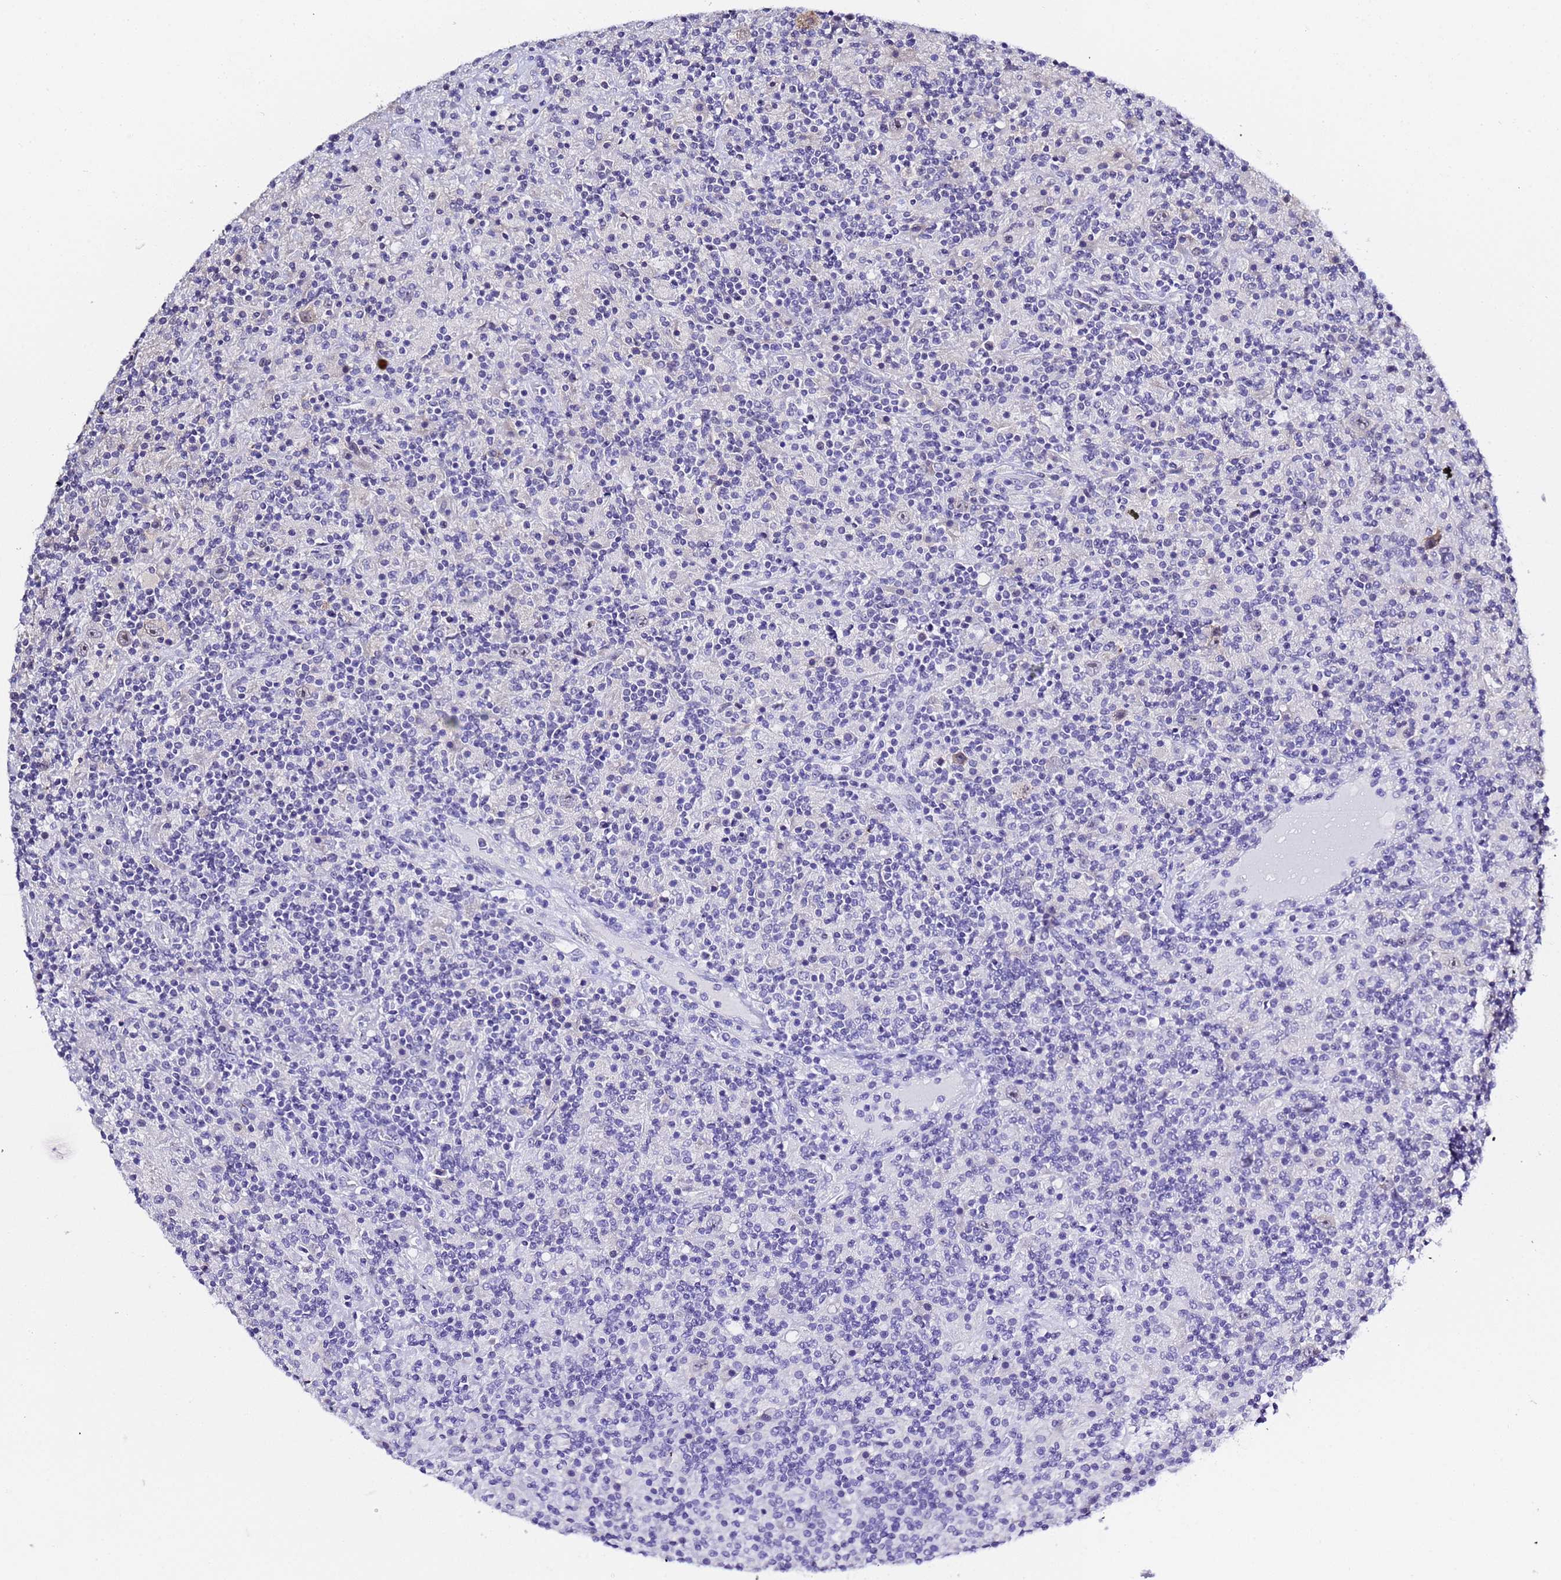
{"staining": {"intensity": "negative", "quantity": "none", "location": "none"}, "tissue": "lymphoma", "cell_type": "Tumor cells", "image_type": "cancer", "snomed": [{"axis": "morphology", "description": "Hodgkin's disease, NOS"}, {"axis": "topography", "description": "Lymph node"}], "caption": "The micrograph demonstrates no significant expression in tumor cells of Hodgkin's disease.", "gene": "ACTL6B", "patient": {"sex": "male", "age": 70}}